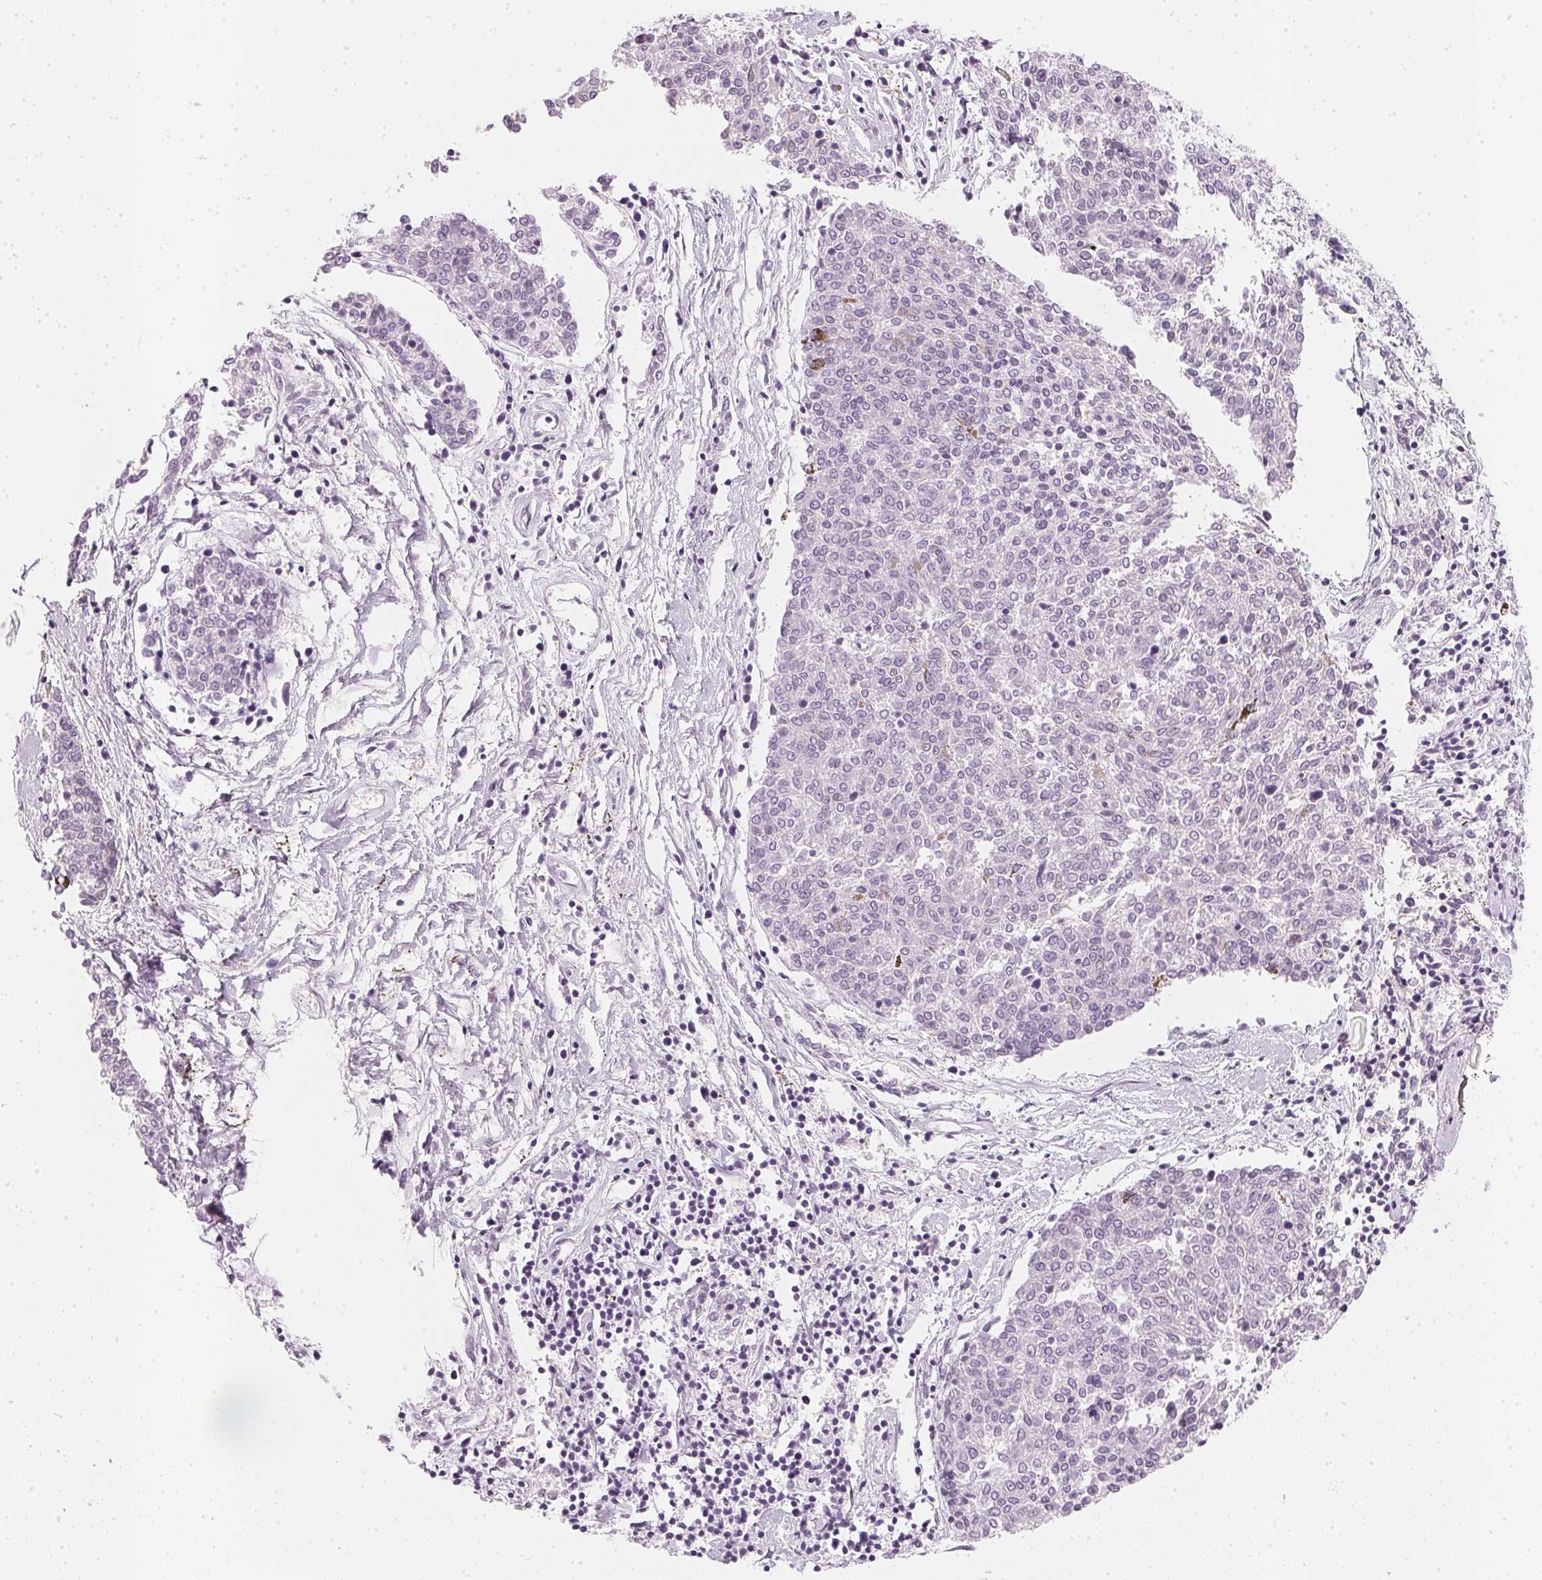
{"staining": {"intensity": "negative", "quantity": "none", "location": "none"}, "tissue": "melanoma", "cell_type": "Tumor cells", "image_type": "cancer", "snomed": [{"axis": "morphology", "description": "Malignant melanoma, NOS"}, {"axis": "topography", "description": "Skin"}], "caption": "Micrograph shows no protein expression in tumor cells of malignant melanoma tissue.", "gene": "CHST4", "patient": {"sex": "female", "age": 72}}